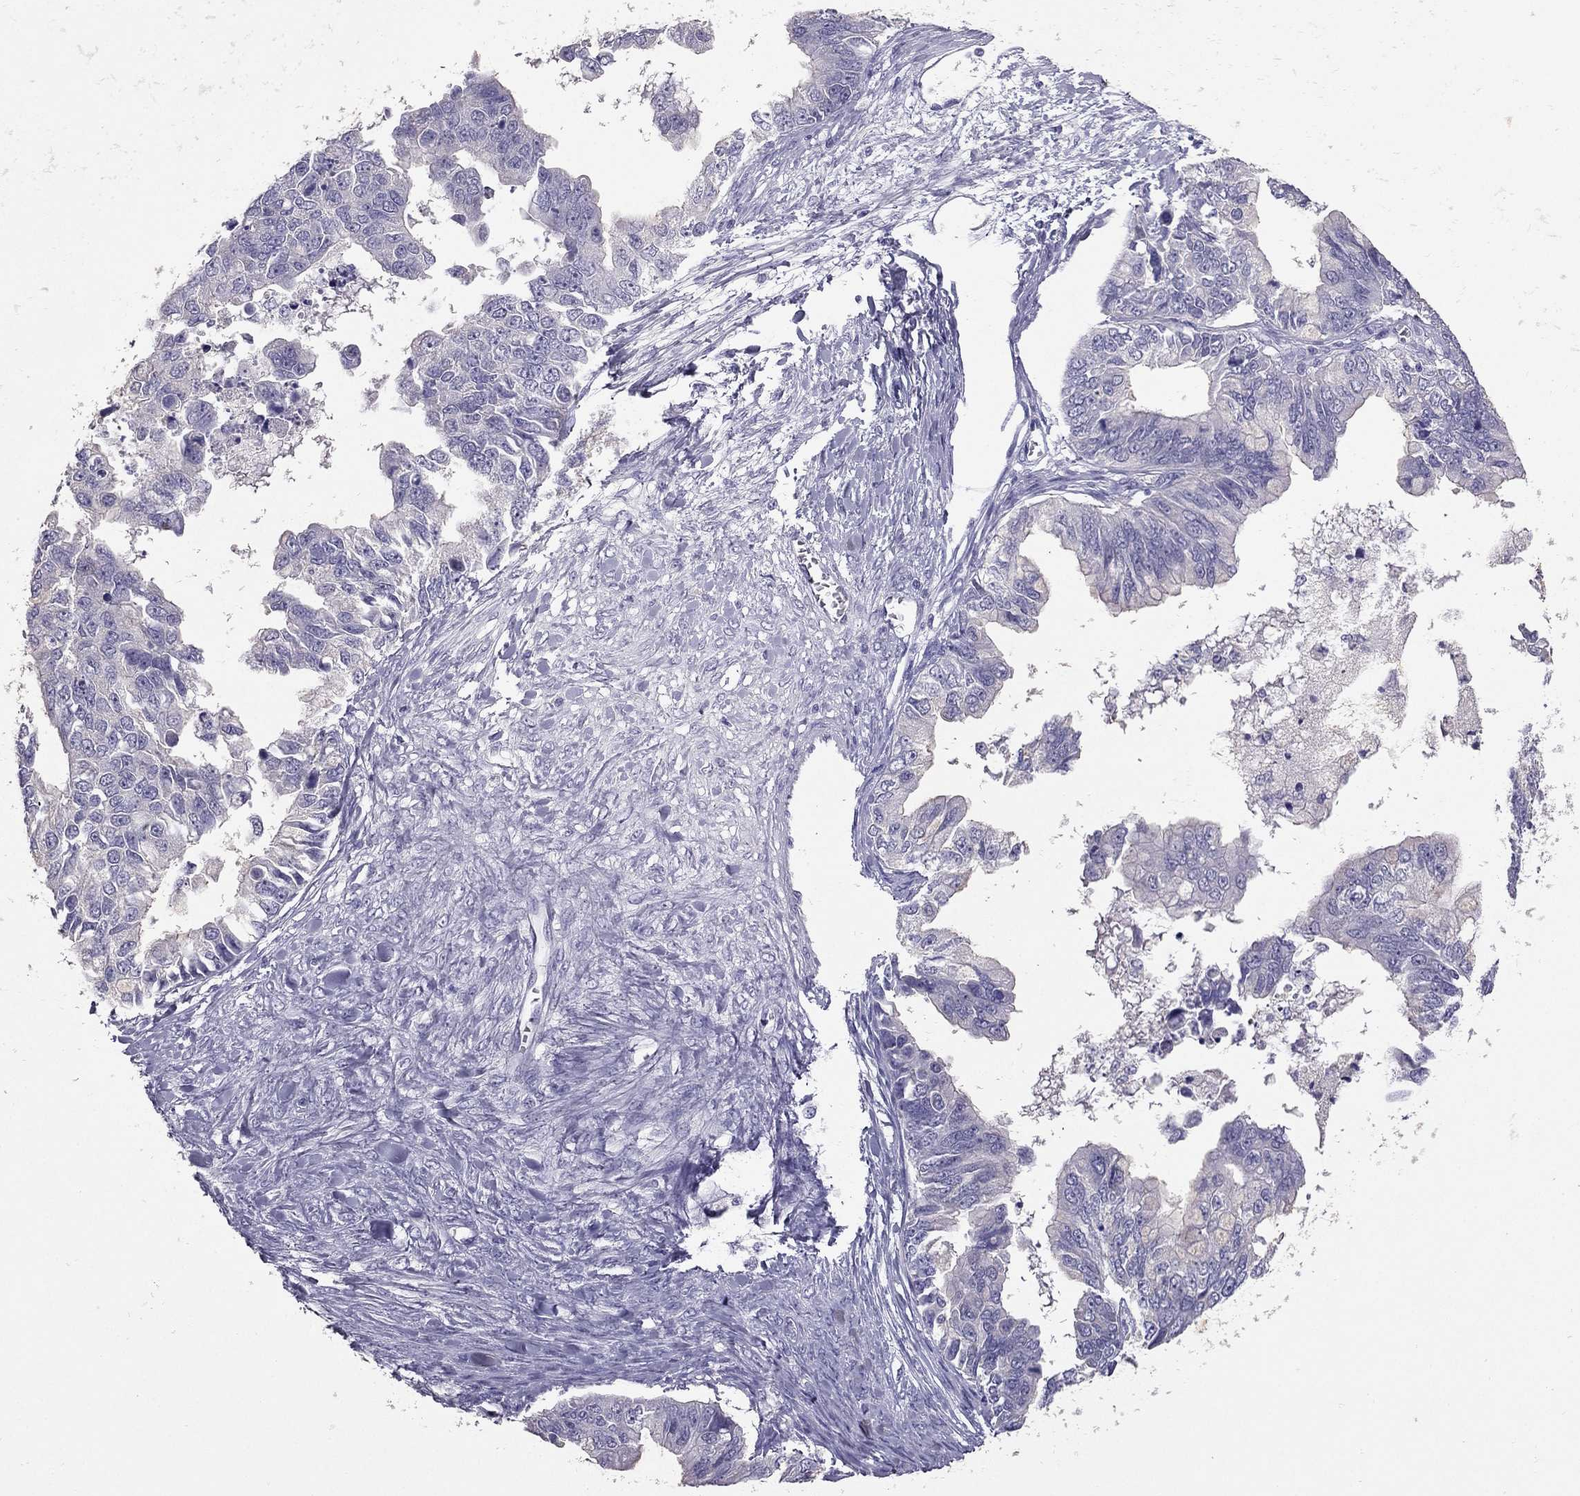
{"staining": {"intensity": "negative", "quantity": "none", "location": "none"}, "tissue": "ovarian cancer", "cell_type": "Tumor cells", "image_type": "cancer", "snomed": [{"axis": "morphology", "description": "Cystadenocarcinoma, mucinous, NOS"}, {"axis": "topography", "description": "Ovary"}], "caption": "DAB (3,3'-diaminobenzidine) immunohistochemical staining of human mucinous cystadenocarcinoma (ovarian) displays no significant expression in tumor cells.", "gene": "RHO", "patient": {"sex": "female", "age": 76}}